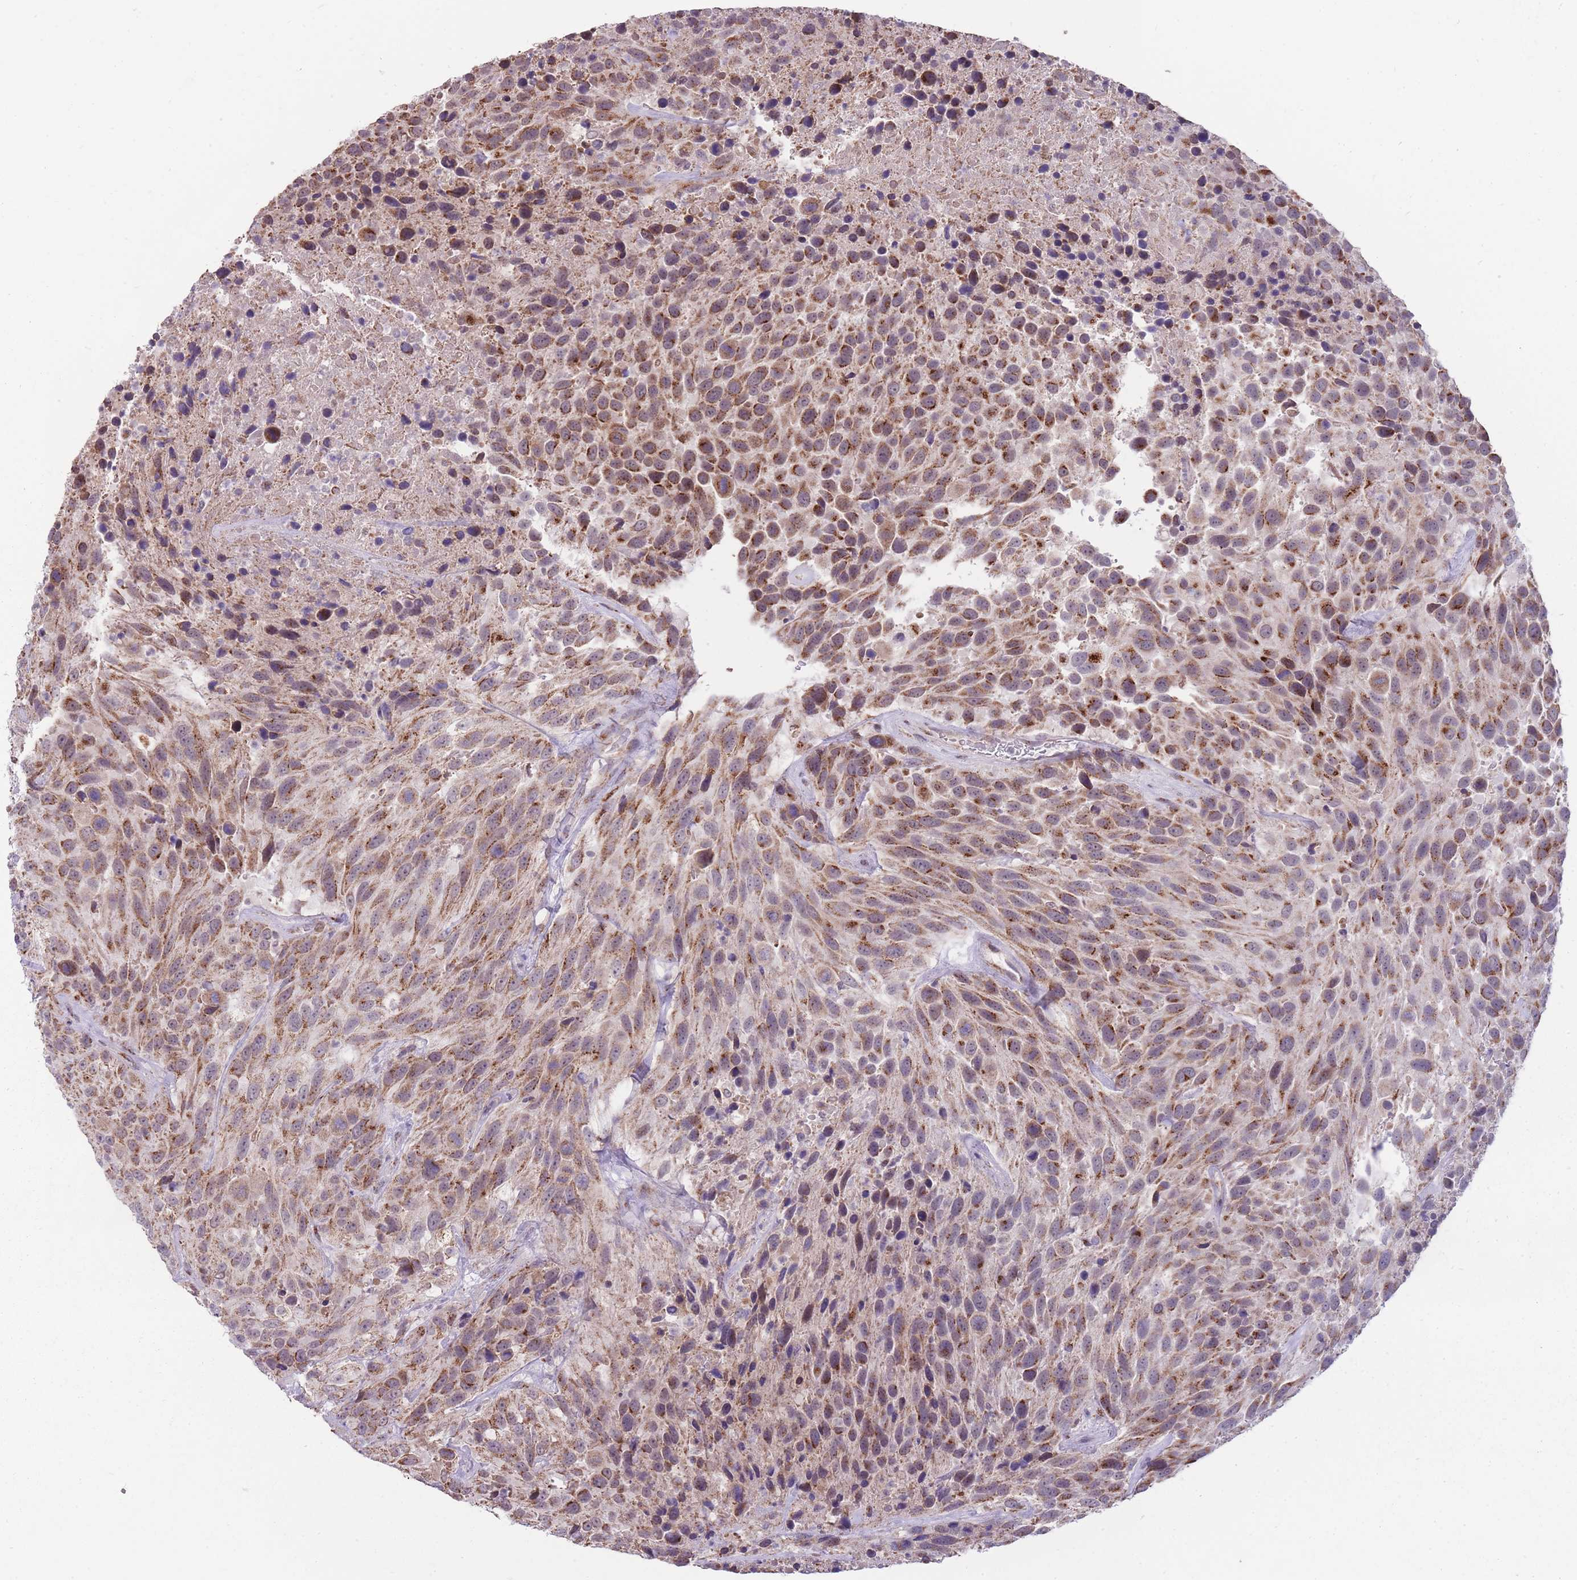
{"staining": {"intensity": "moderate", "quantity": ">75%", "location": "cytoplasmic/membranous"}, "tissue": "urothelial cancer", "cell_type": "Tumor cells", "image_type": "cancer", "snomed": [{"axis": "morphology", "description": "Urothelial carcinoma, High grade"}, {"axis": "topography", "description": "Urinary bladder"}], "caption": "Immunohistochemical staining of urothelial cancer shows medium levels of moderate cytoplasmic/membranous protein staining in approximately >75% of tumor cells. (Stains: DAB in brown, nuclei in blue, Microscopy: brightfield microscopy at high magnification).", "gene": "NELL1", "patient": {"sex": "female", "age": 70}}